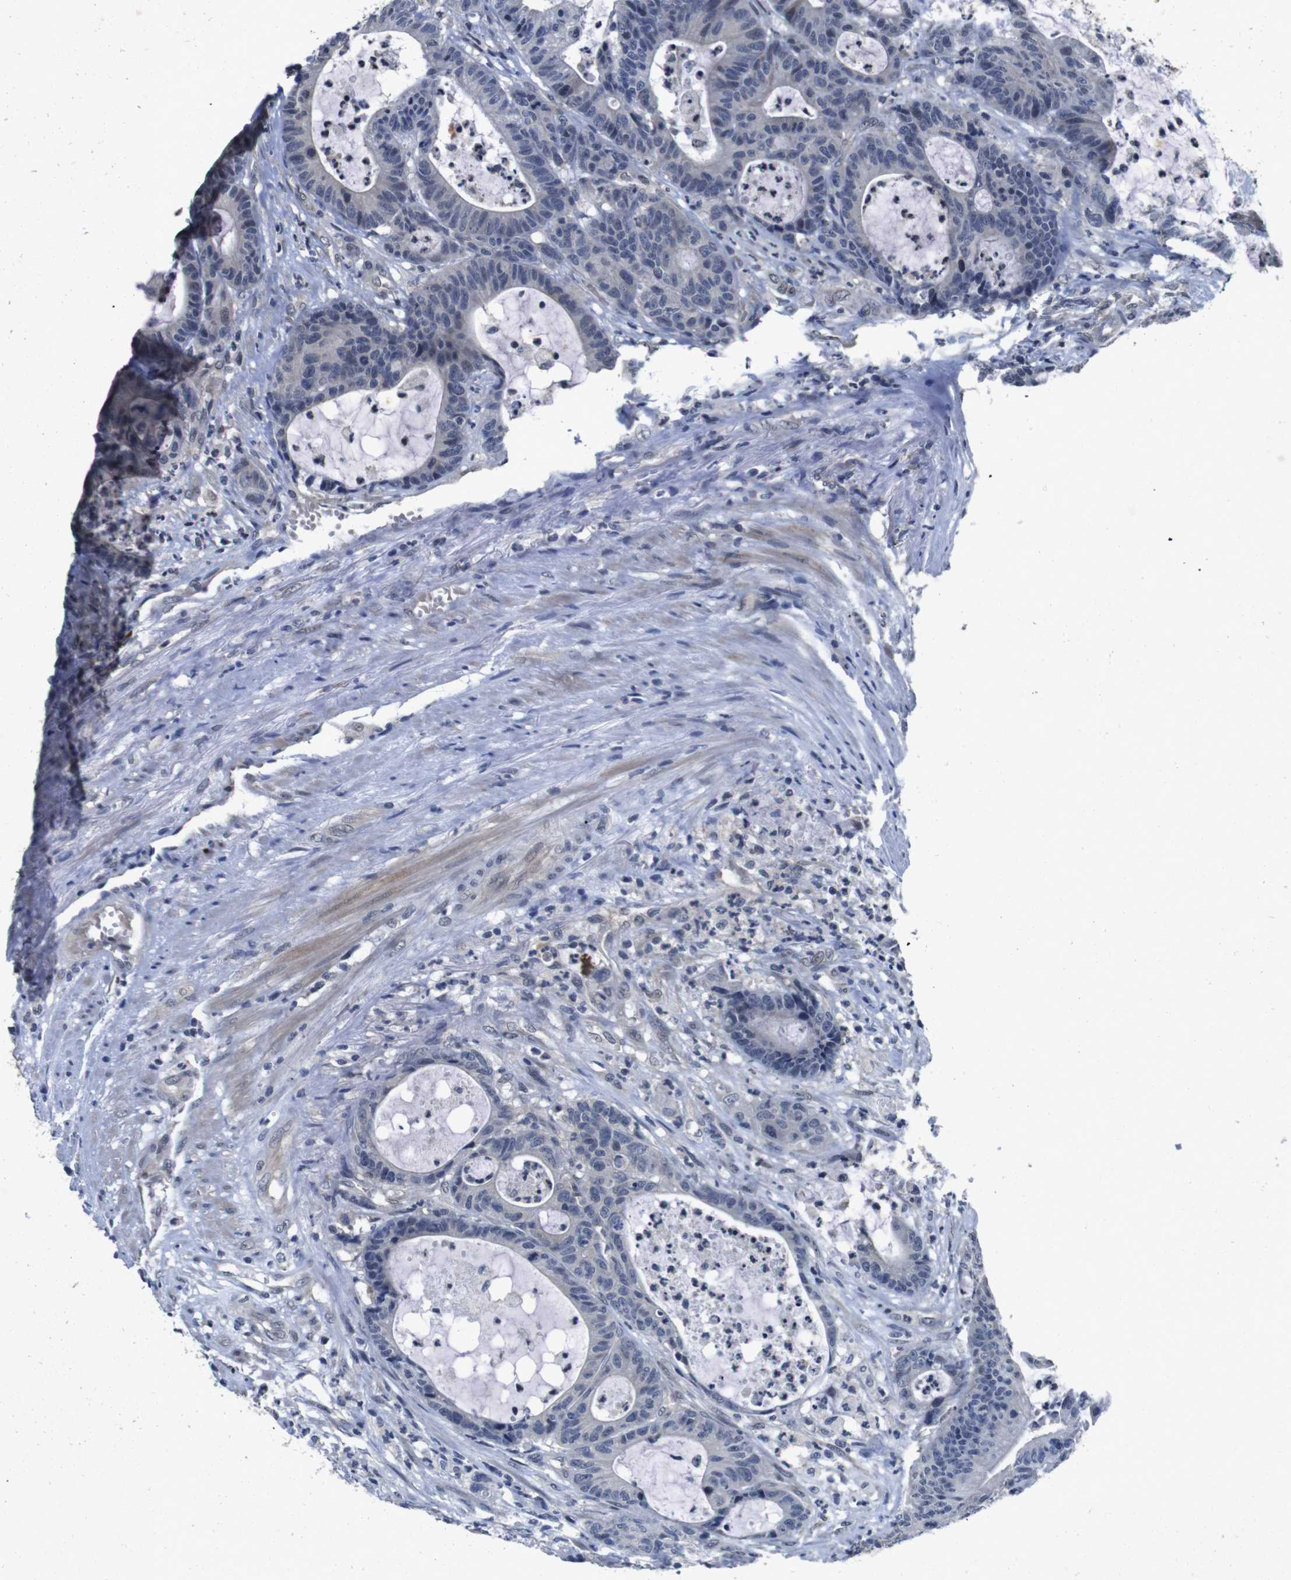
{"staining": {"intensity": "negative", "quantity": "none", "location": "none"}, "tissue": "colorectal cancer", "cell_type": "Tumor cells", "image_type": "cancer", "snomed": [{"axis": "morphology", "description": "Adenocarcinoma, NOS"}, {"axis": "topography", "description": "Colon"}], "caption": "Colorectal cancer was stained to show a protein in brown. There is no significant expression in tumor cells.", "gene": "AKT3", "patient": {"sex": "female", "age": 84}}